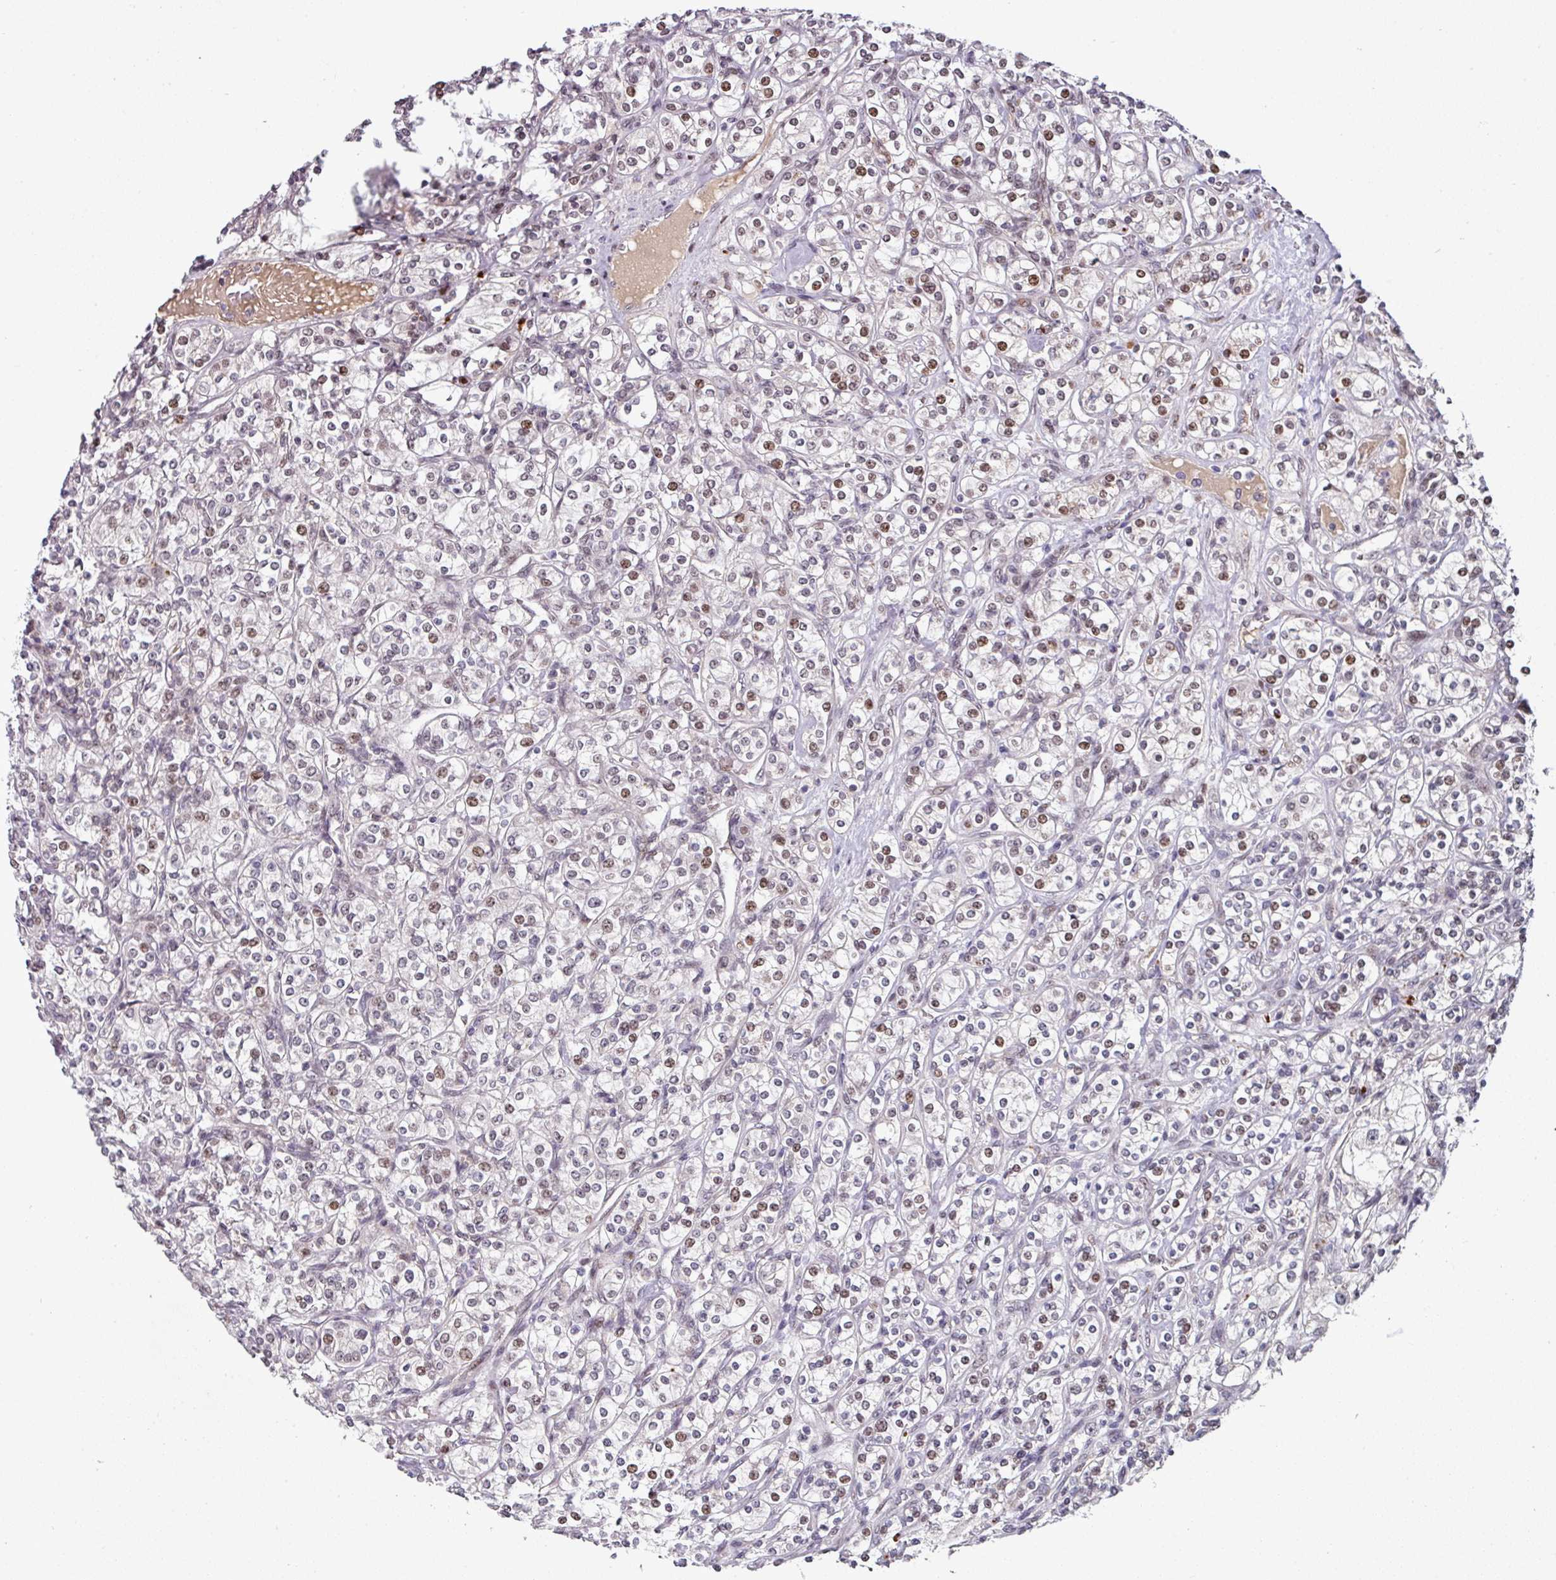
{"staining": {"intensity": "moderate", "quantity": "<25%", "location": "nuclear"}, "tissue": "renal cancer", "cell_type": "Tumor cells", "image_type": "cancer", "snomed": [{"axis": "morphology", "description": "Adenocarcinoma, NOS"}, {"axis": "topography", "description": "Kidney"}], "caption": "This is an image of IHC staining of renal cancer (adenocarcinoma), which shows moderate expression in the nuclear of tumor cells.", "gene": "SWSAP1", "patient": {"sex": "male", "age": 77}}